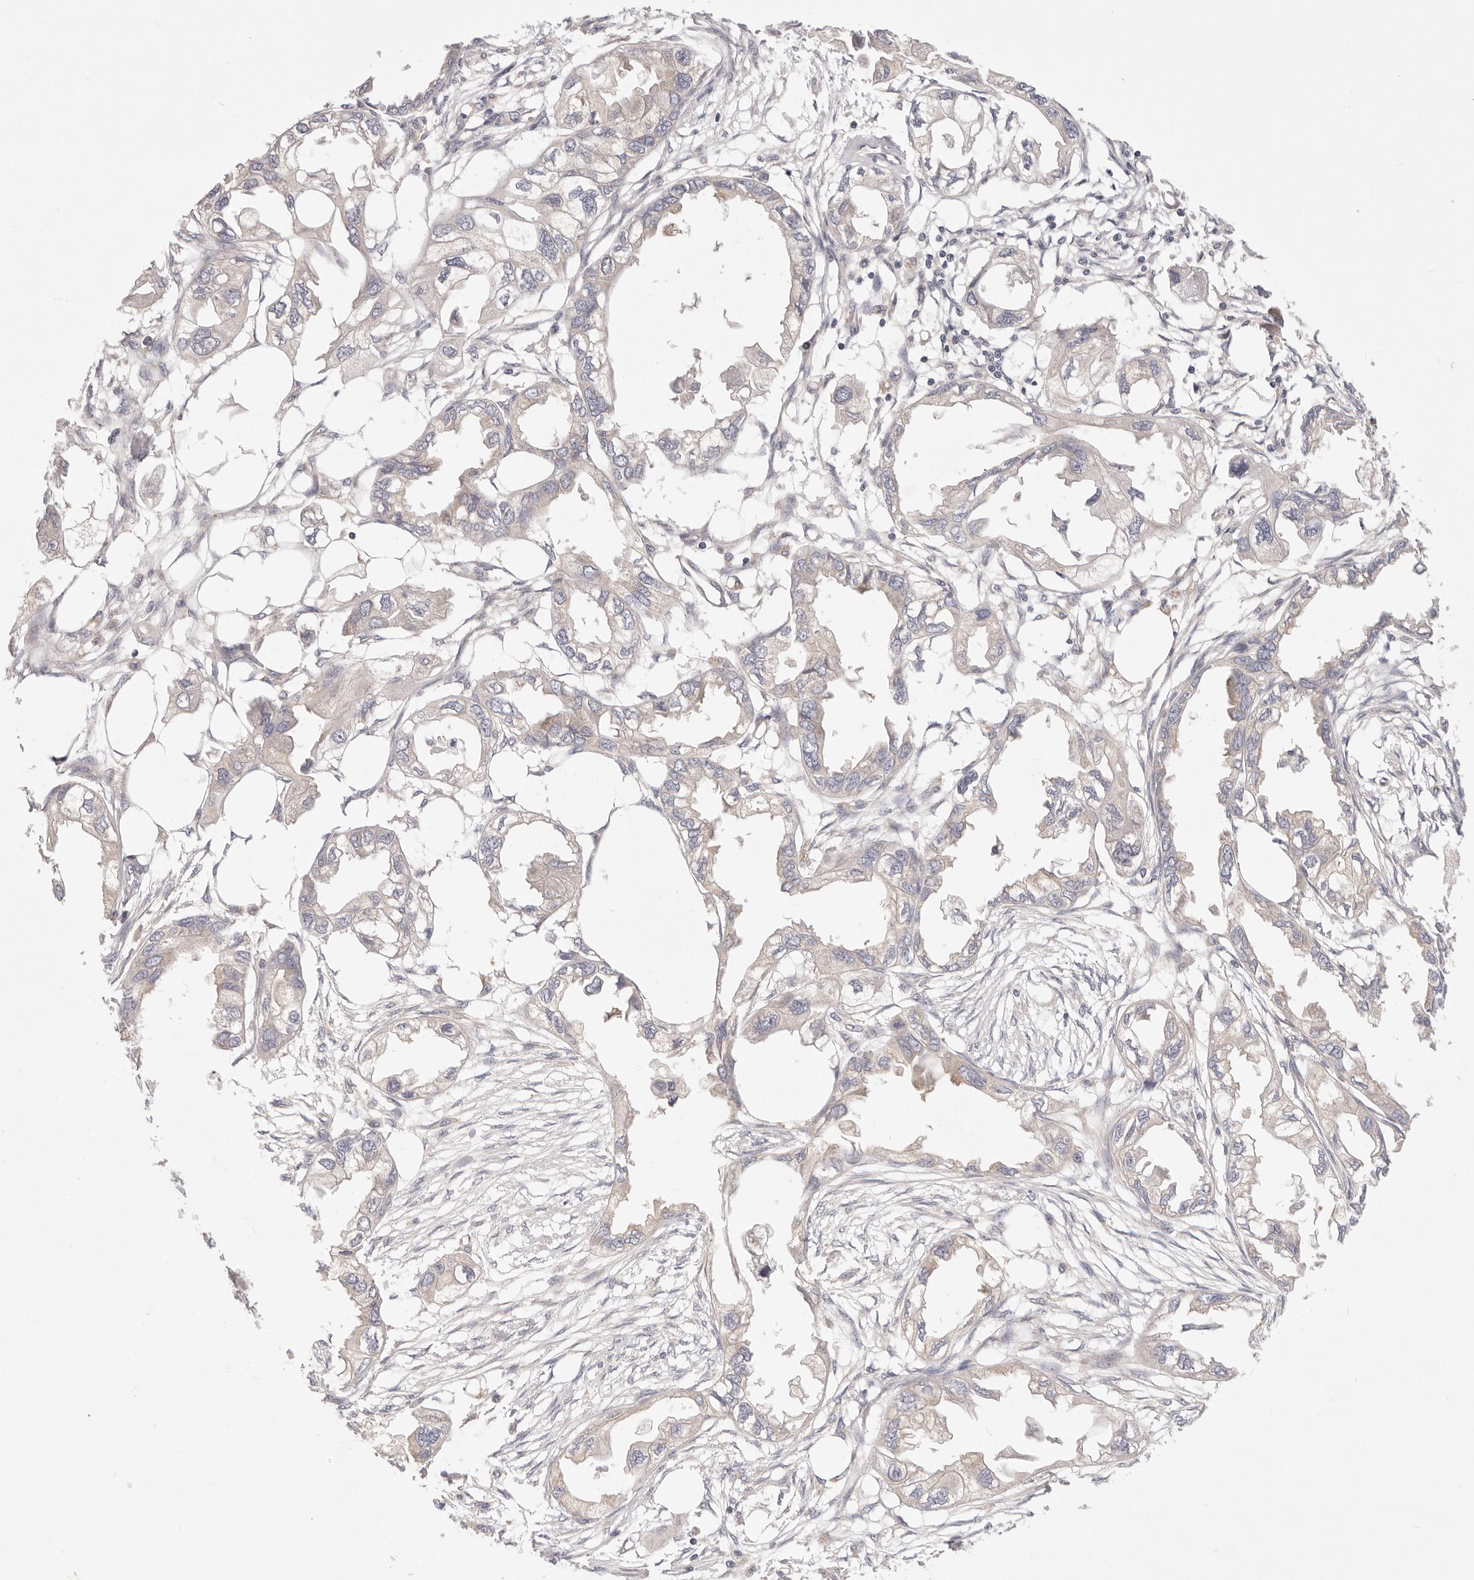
{"staining": {"intensity": "weak", "quantity": ">75%", "location": "cytoplasmic/membranous"}, "tissue": "endometrial cancer", "cell_type": "Tumor cells", "image_type": "cancer", "snomed": [{"axis": "morphology", "description": "Adenocarcinoma, NOS"}, {"axis": "morphology", "description": "Adenocarcinoma, metastatic, NOS"}, {"axis": "topography", "description": "Adipose tissue"}, {"axis": "topography", "description": "Endometrium"}], "caption": "The immunohistochemical stain highlights weak cytoplasmic/membranous staining in tumor cells of endometrial cancer (metastatic adenocarcinoma) tissue. (Brightfield microscopy of DAB IHC at high magnification).", "gene": "KCMF1", "patient": {"sex": "female", "age": 67}}